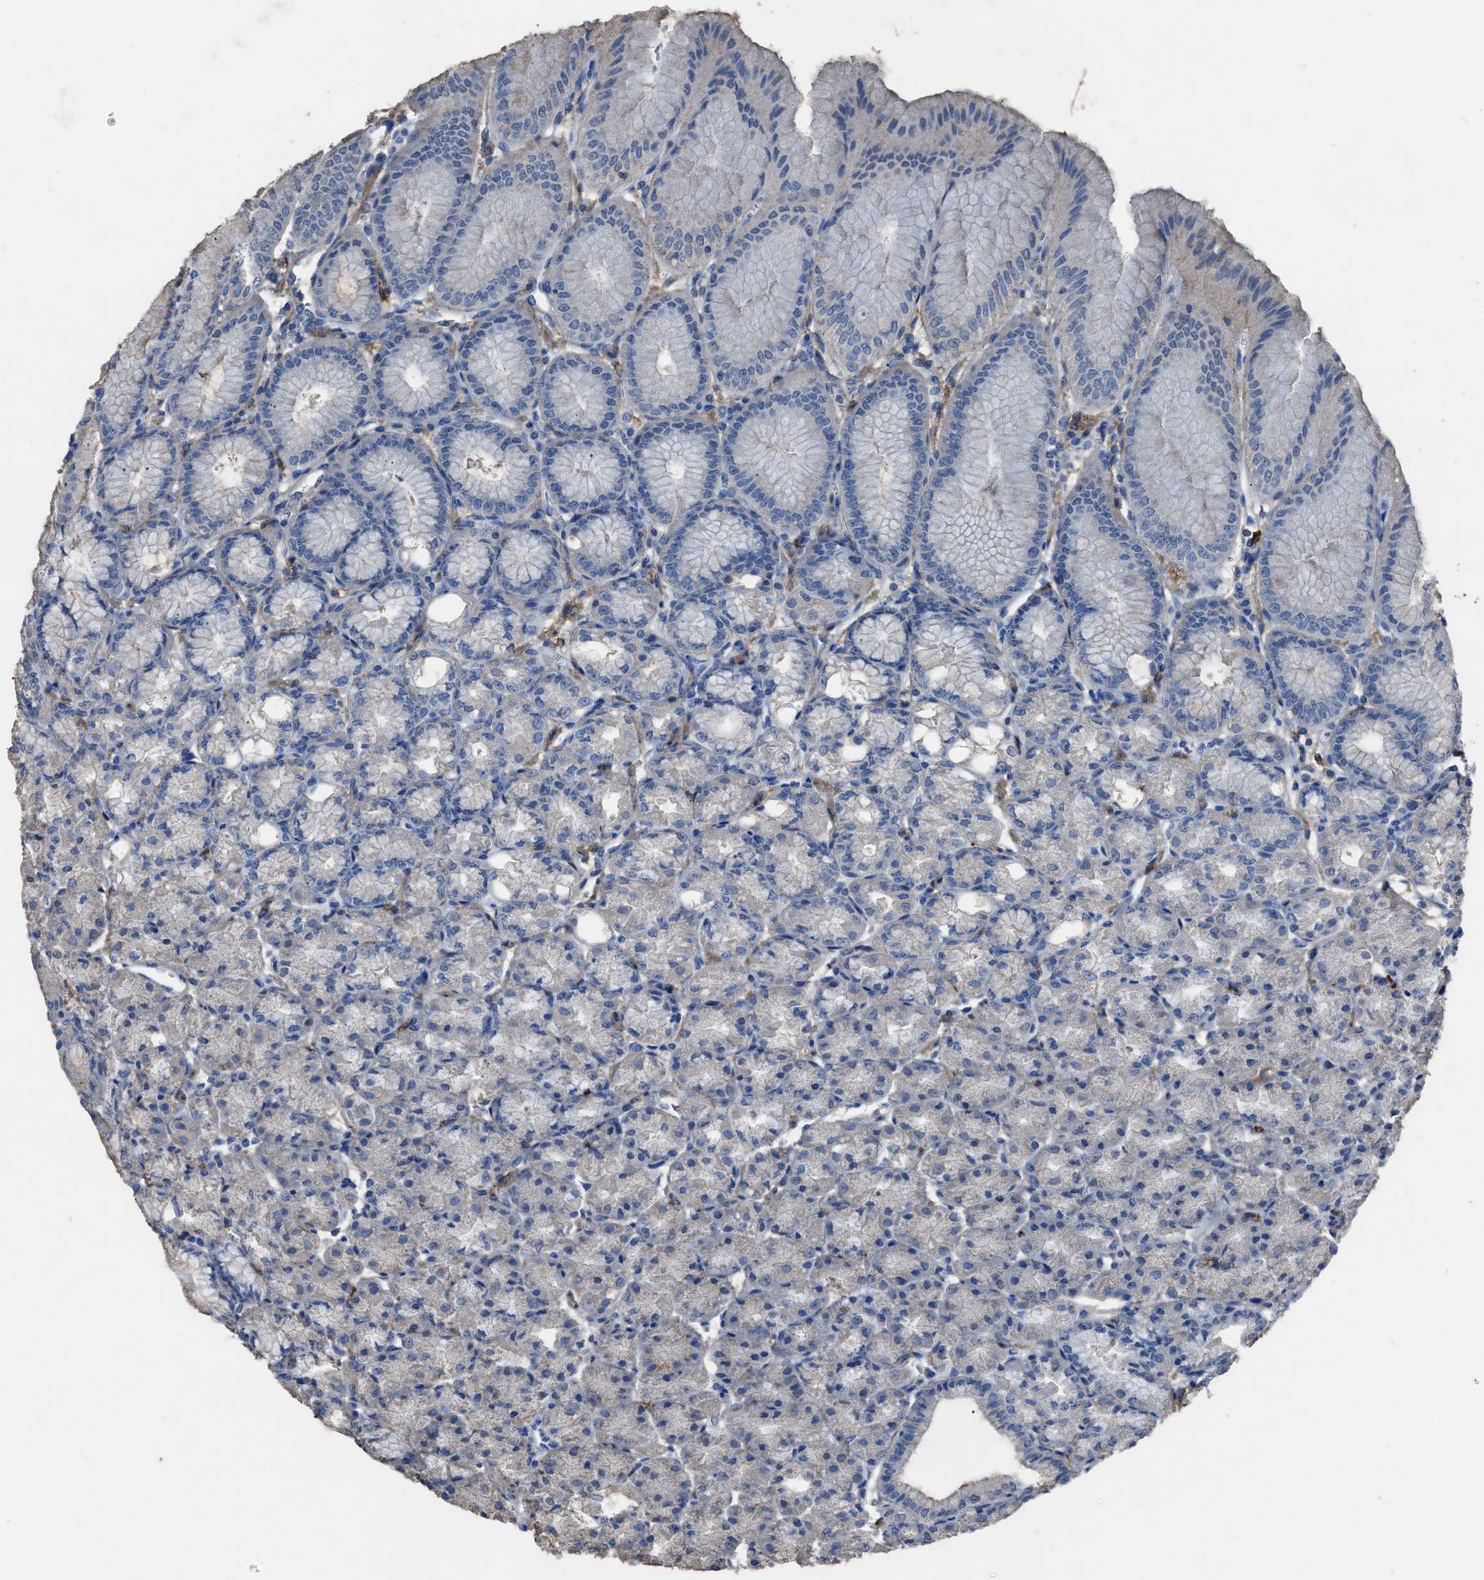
{"staining": {"intensity": "negative", "quantity": "none", "location": "none"}, "tissue": "stomach", "cell_type": "Glandular cells", "image_type": "normal", "snomed": [{"axis": "morphology", "description": "Normal tissue, NOS"}, {"axis": "topography", "description": "Stomach, lower"}], "caption": "A high-resolution photomicrograph shows IHC staining of unremarkable stomach, which reveals no significant expression in glandular cells. (DAB IHC visualized using brightfield microscopy, high magnification).", "gene": "OR51E1", "patient": {"sex": "male", "age": 71}}